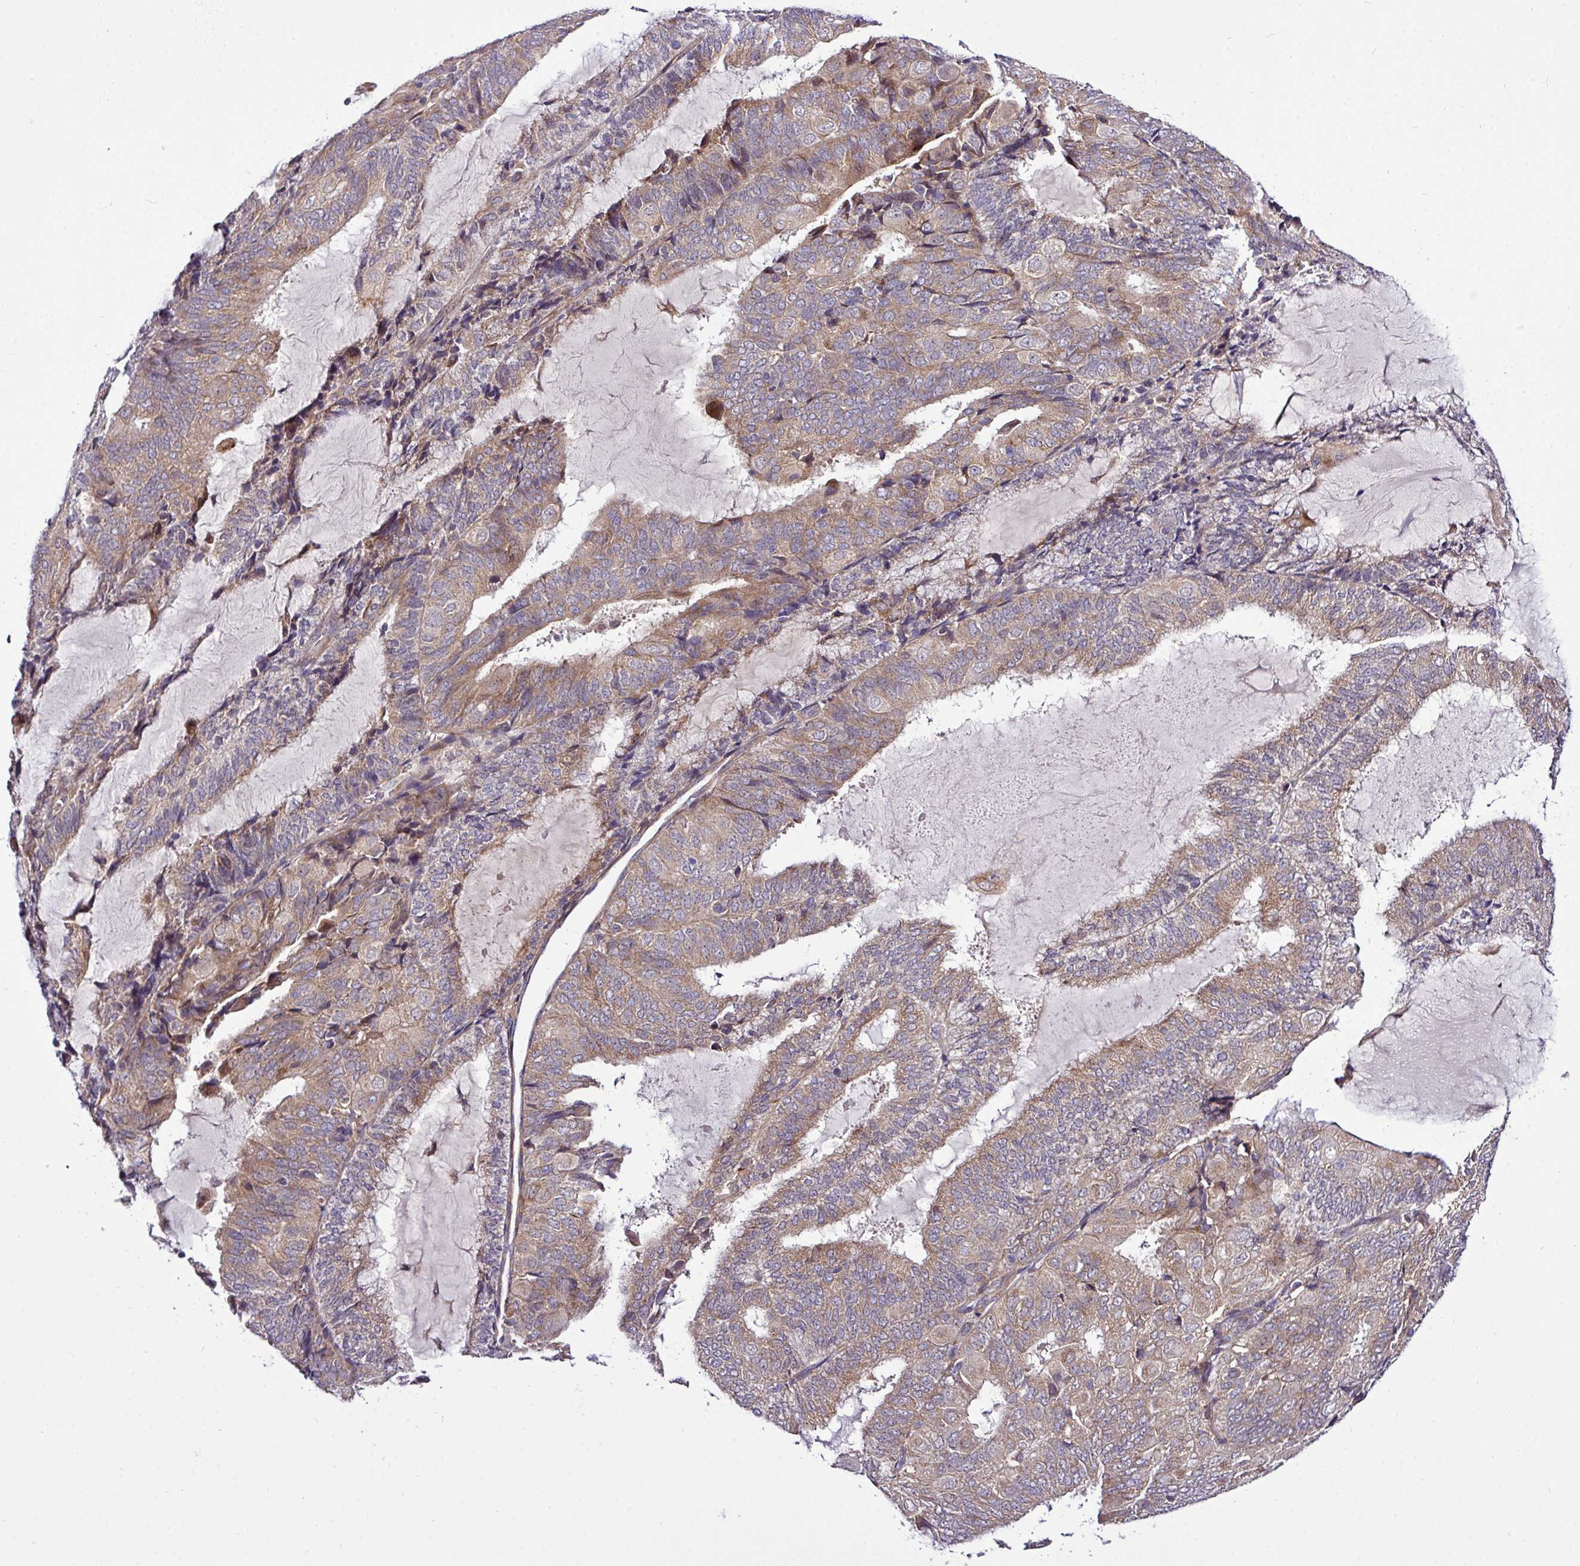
{"staining": {"intensity": "moderate", "quantity": "25%-75%", "location": "cytoplasmic/membranous"}, "tissue": "endometrial cancer", "cell_type": "Tumor cells", "image_type": "cancer", "snomed": [{"axis": "morphology", "description": "Adenocarcinoma, NOS"}, {"axis": "topography", "description": "Endometrium"}], "caption": "There is medium levels of moderate cytoplasmic/membranous positivity in tumor cells of endometrial cancer (adenocarcinoma), as demonstrated by immunohistochemical staining (brown color).", "gene": "TM2D2", "patient": {"sex": "female", "age": 81}}